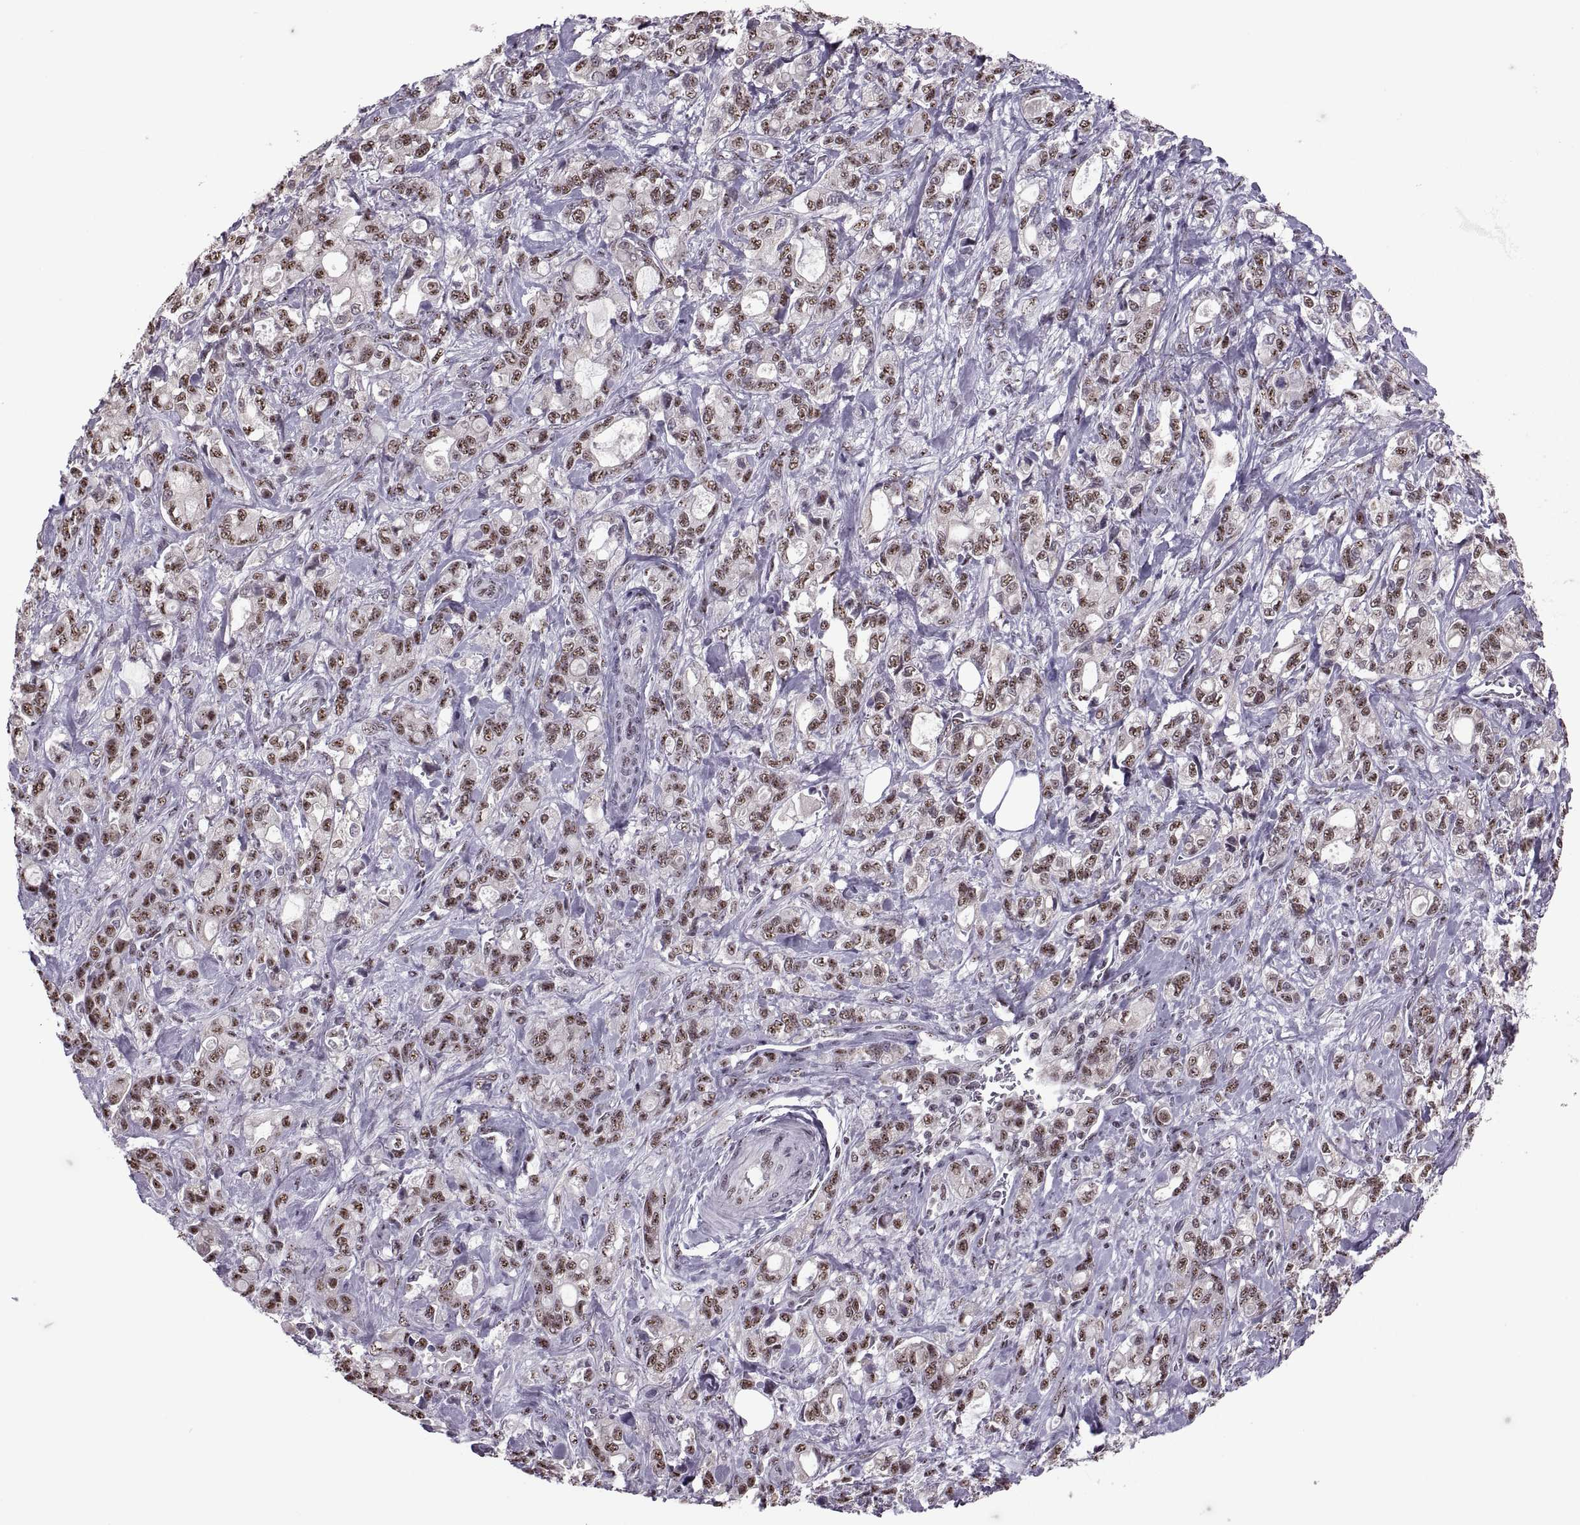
{"staining": {"intensity": "moderate", "quantity": "25%-75%", "location": "nuclear"}, "tissue": "stomach cancer", "cell_type": "Tumor cells", "image_type": "cancer", "snomed": [{"axis": "morphology", "description": "Adenocarcinoma, NOS"}, {"axis": "topography", "description": "Stomach"}], "caption": "Human stomach cancer stained with a brown dye reveals moderate nuclear positive staining in approximately 25%-75% of tumor cells.", "gene": "MAGEA4", "patient": {"sex": "male", "age": 63}}